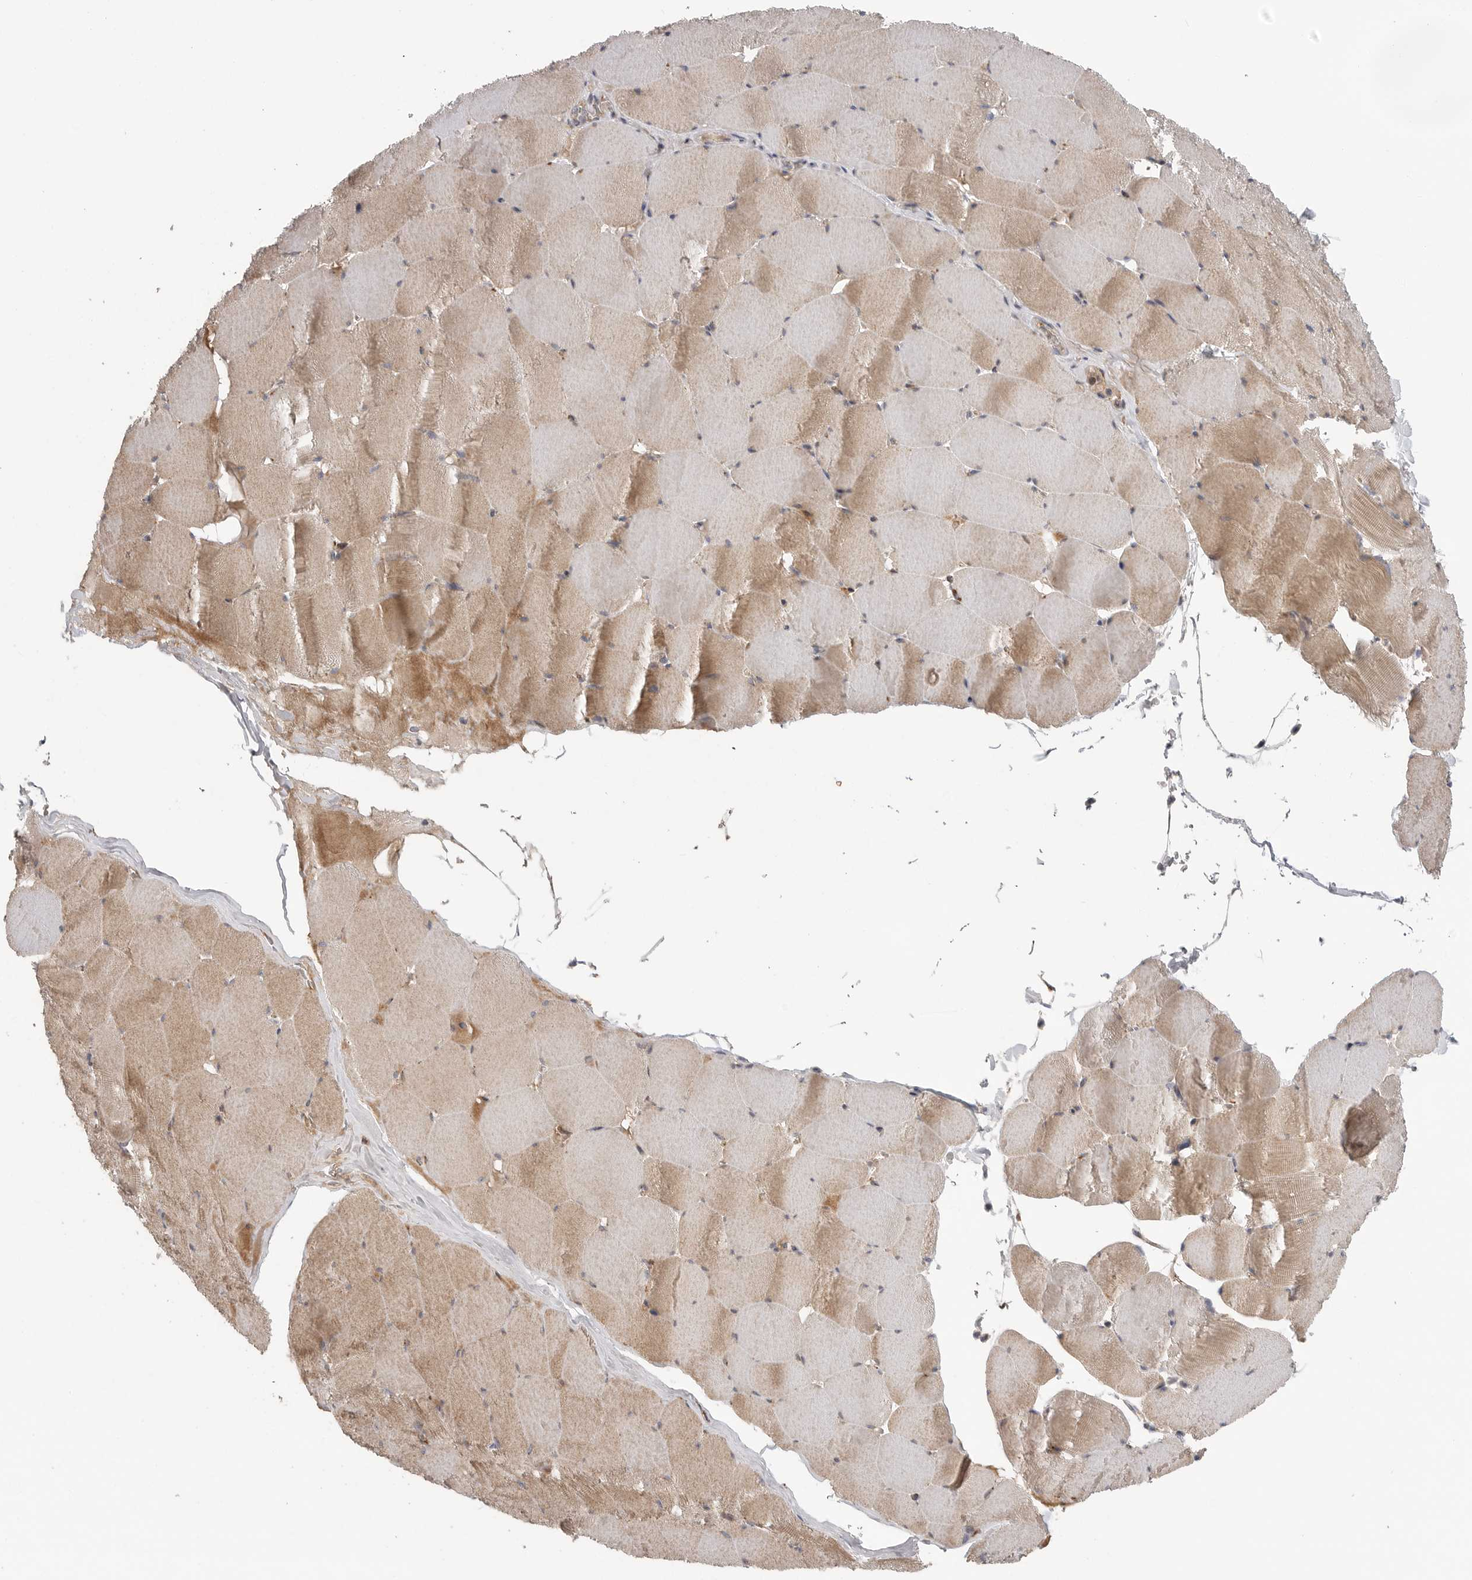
{"staining": {"intensity": "moderate", "quantity": ">75%", "location": "cytoplasmic/membranous"}, "tissue": "skeletal muscle", "cell_type": "Myocytes", "image_type": "normal", "snomed": [{"axis": "morphology", "description": "Normal tissue, NOS"}, {"axis": "topography", "description": "Skeletal muscle"}], "caption": "A brown stain labels moderate cytoplasmic/membranous positivity of a protein in myocytes of normal skeletal muscle. (Brightfield microscopy of DAB IHC at high magnification).", "gene": "GALNS", "patient": {"sex": "male", "age": 62}}